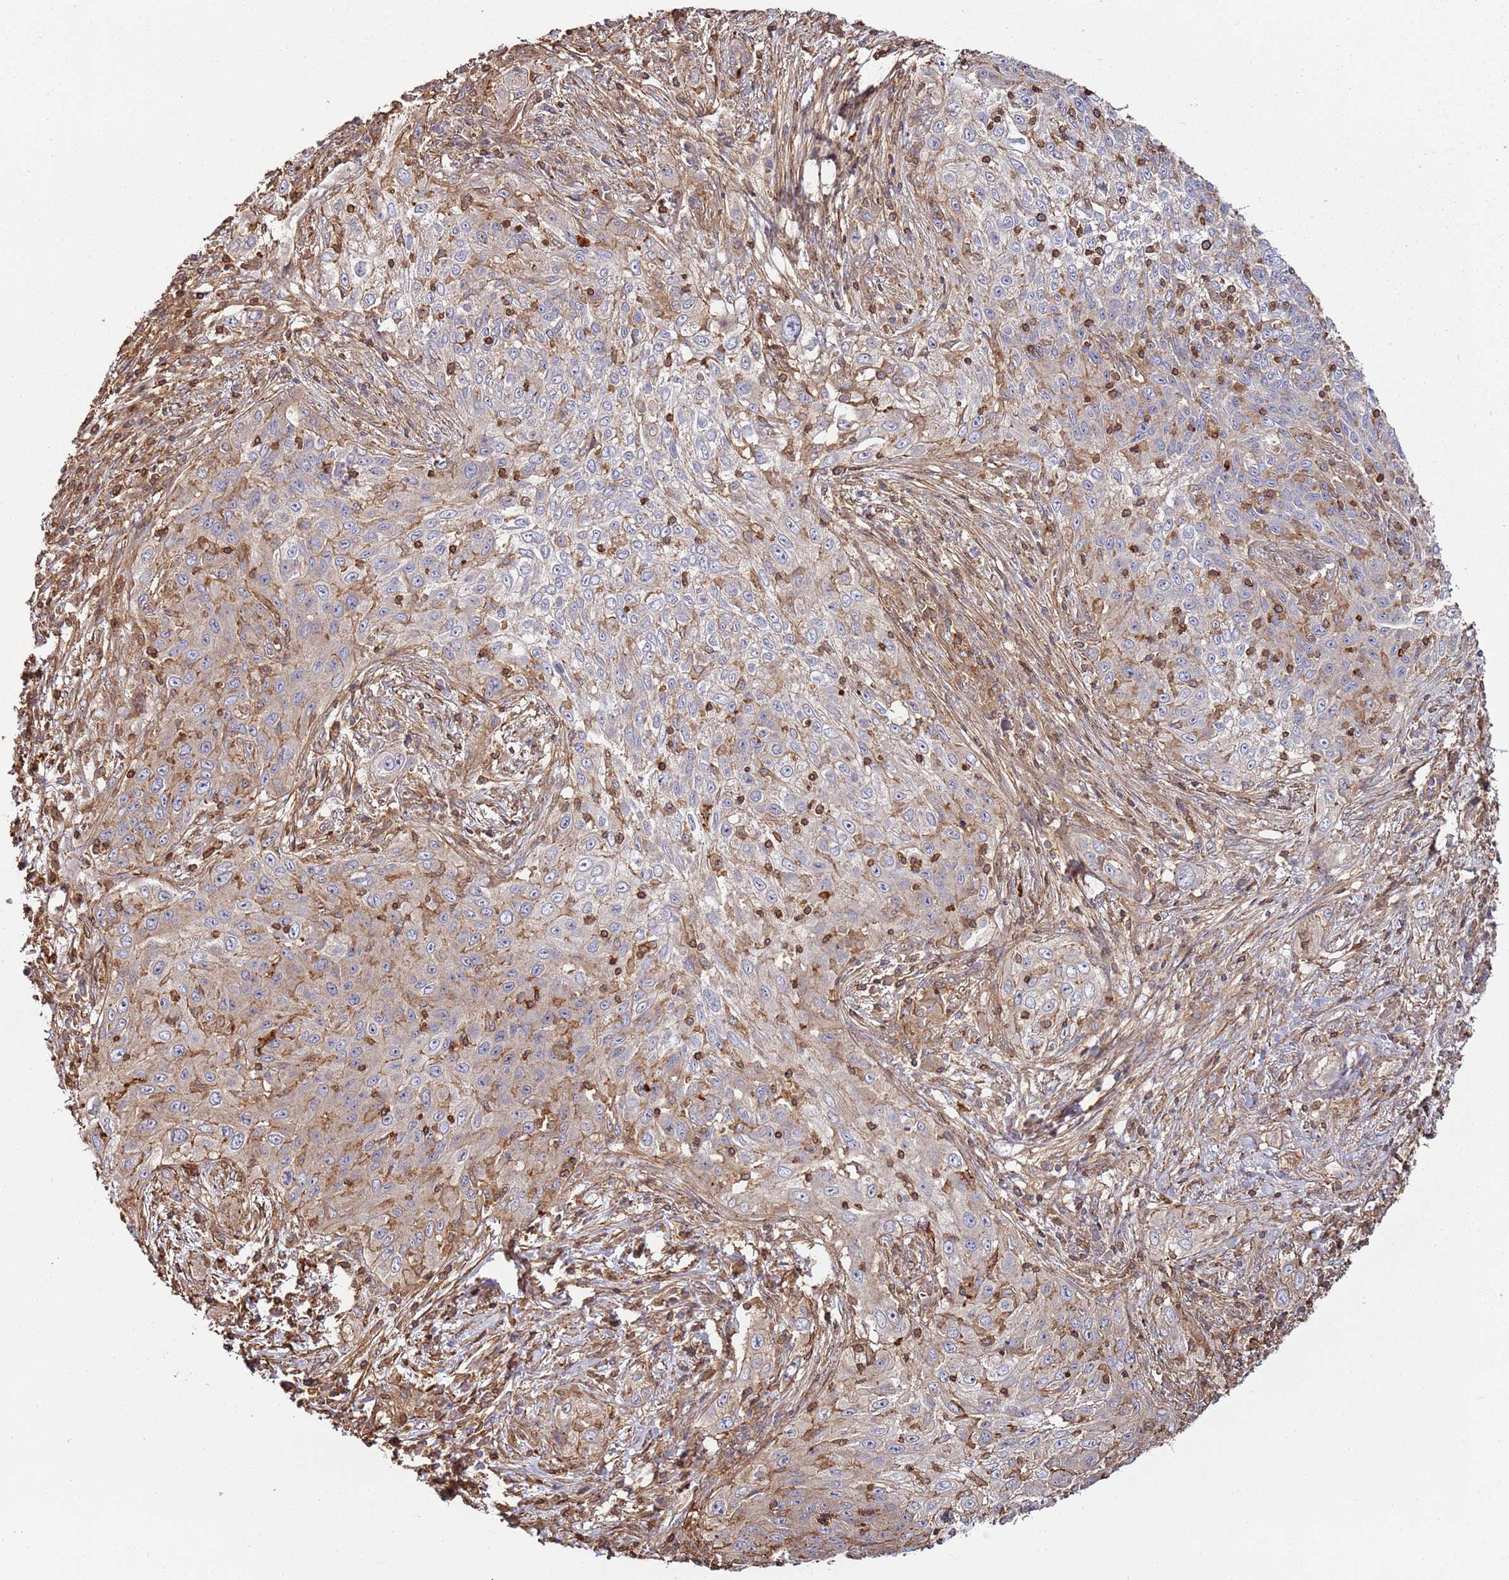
{"staining": {"intensity": "weak", "quantity": "<25%", "location": "cytoplasmic/membranous"}, "tissue": "lung cancer", "cell_type": "Tumor cells", "image_type": "cancer", "snomed": [{"axis": "morphology", "description": "Squamous cell carcinoma, NOS"}, {"axis": "topography", "description": "Lung"}], "caption": "Tumor cells show no significant staining in lung cancer.", "gene": "CYP2U1", "patient": {"sex": "female", "age": 69}}